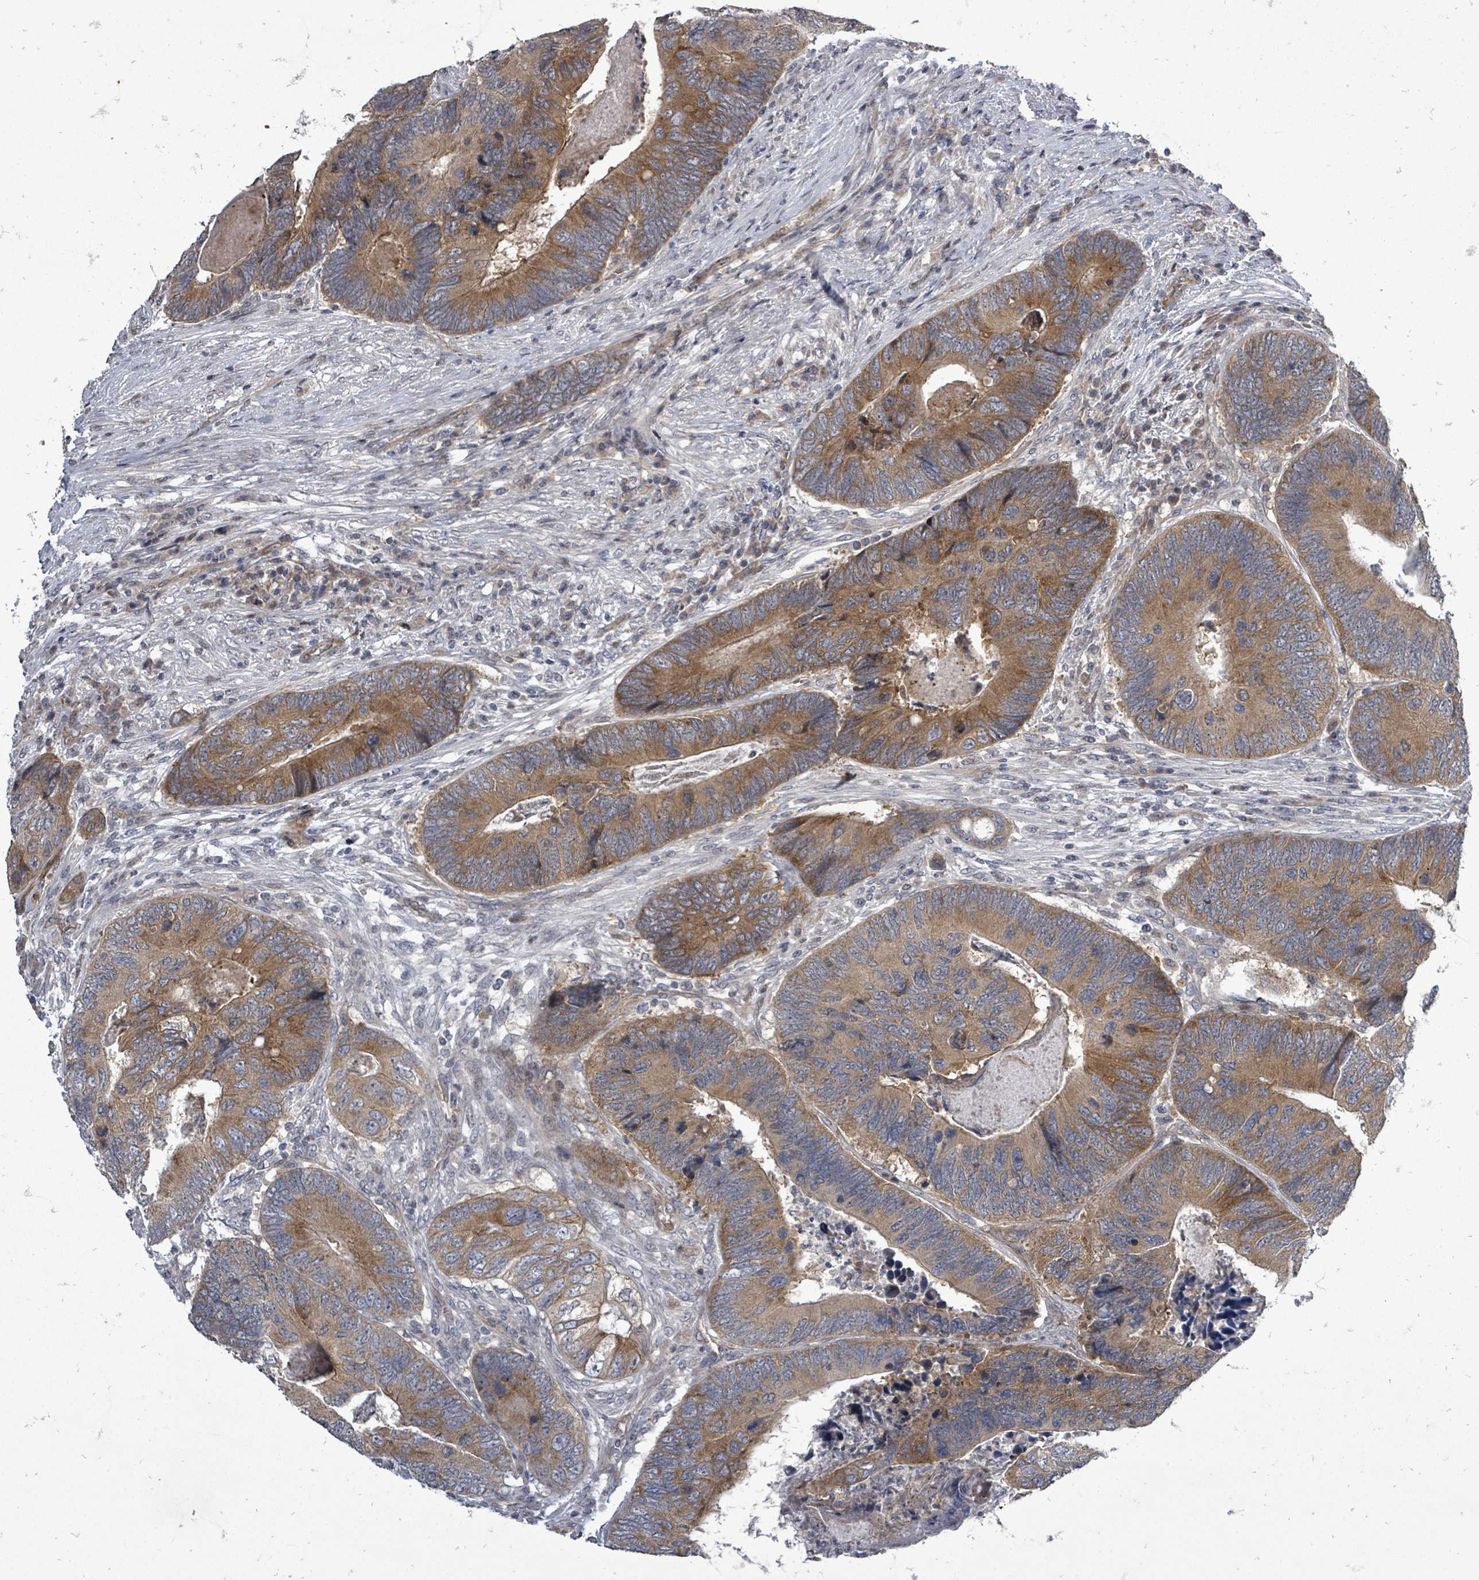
{"staining": {"intensity": "moderate", "quantity": ">75%", "location": "cytoplasmic/membranous"}, "tissue": "colorectal cancer", "cell_type": "Tumor cells", "image_type": "cancer", "snomed": [{"axis": "morphology", "description": "Adenocarcinoma, NOS"}, {"axis": "topography", "description": "Colon"}], "caption": "There is medium levels of moderate cytoplasmic/membranous positivity in tumor cells of adenocarcinoma (colorectal), as demonstrated by immunohistochemical staining (brown color).", "gene": "RALGAPB", "patient": {"sex": "female", "age": 67}}